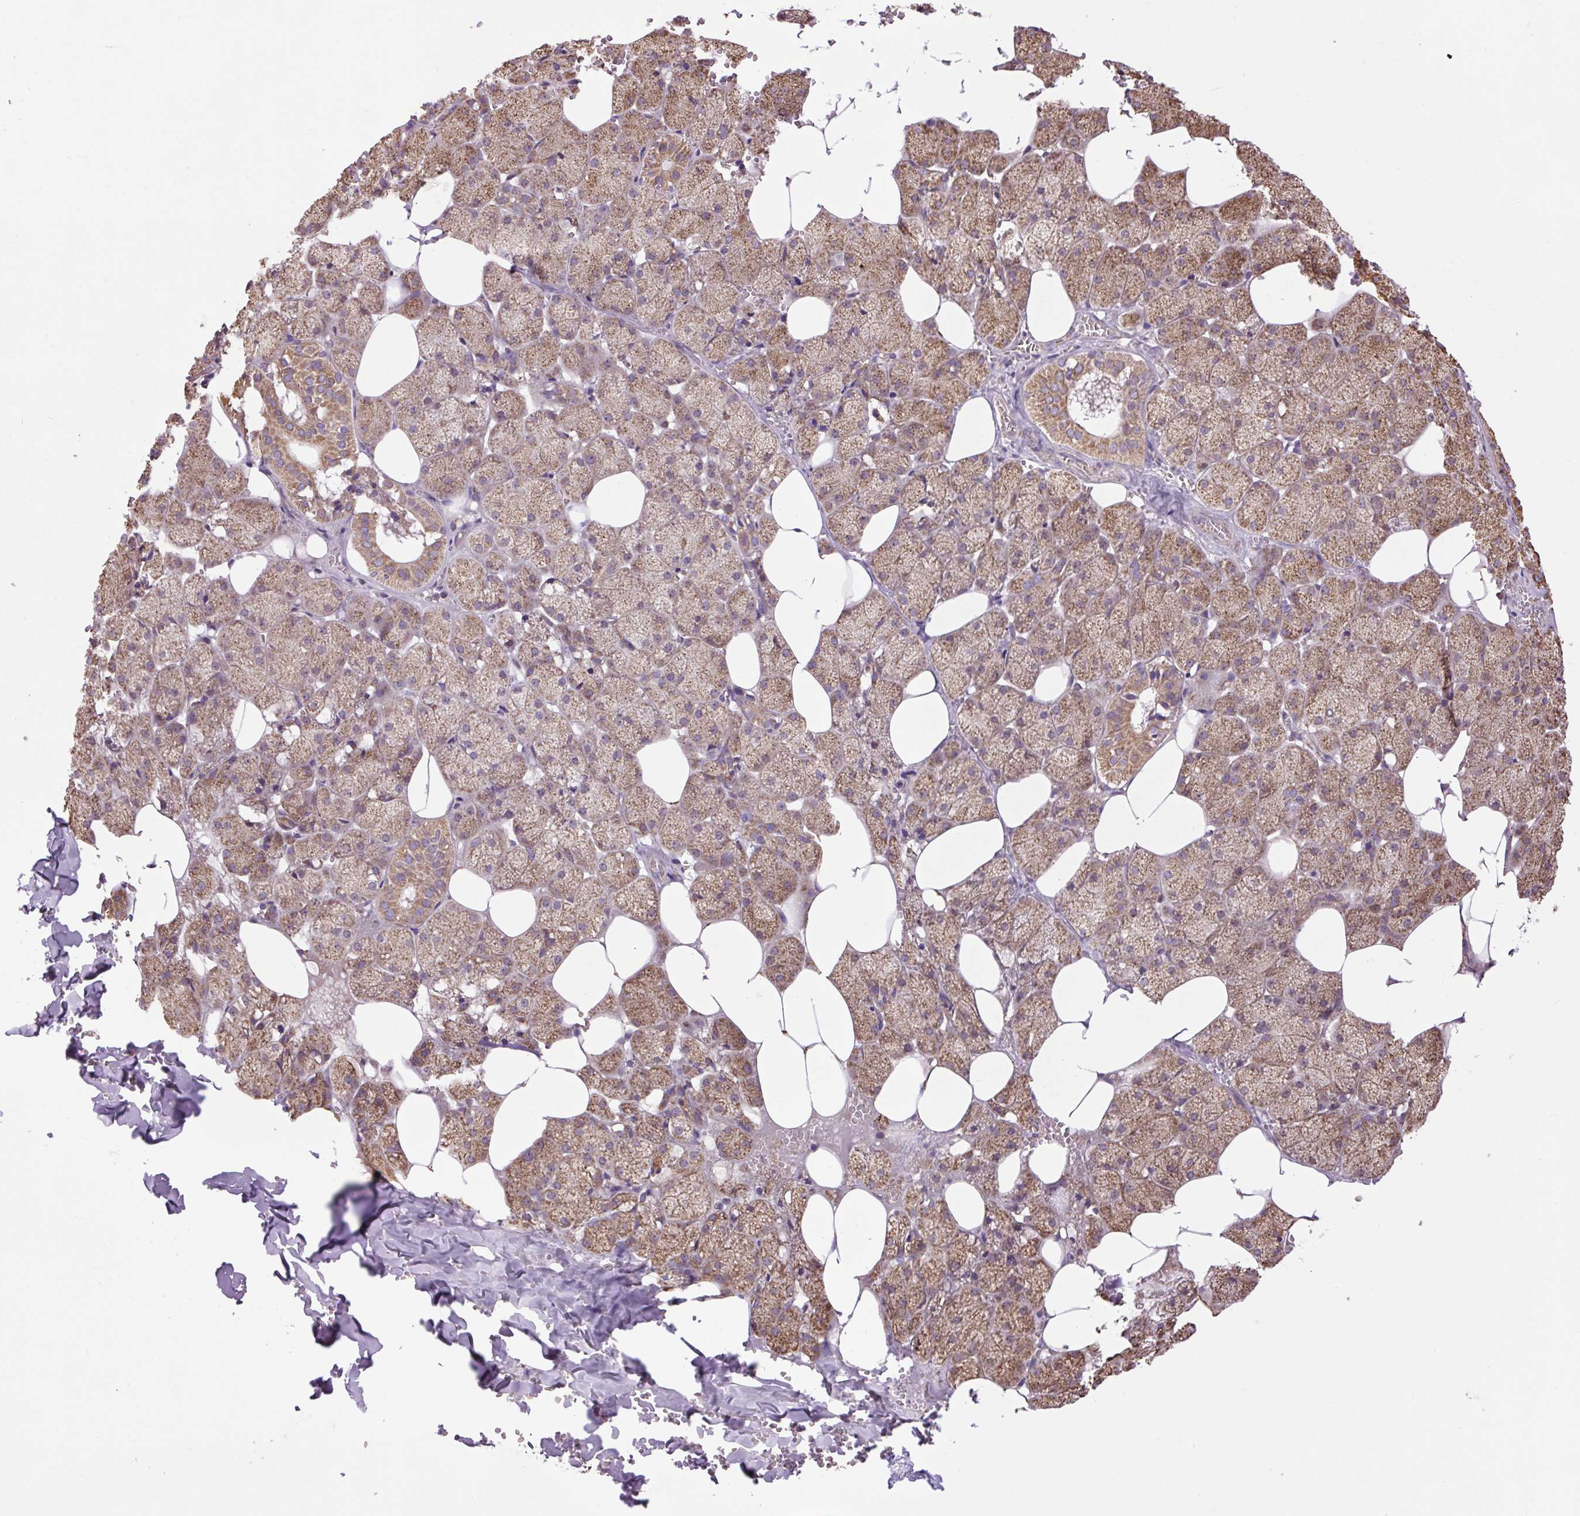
{"staining": {"intensity": "moderate", "quantity": ">75%", "location": "cytoplasmic/membranous,nuclear"}, "tissue": "salivary gland", "cell_type": "Glandular cells", "image_type": "normal", "snomed": [{"axis": "morphology", "description": "Normal tissue, NOS"}, {"axis": "topography", "description": "Salivary gland"}, {"axis": "topography", "description": "Peripheral nerve tissue"}], "caption": "This is an image of IHC staining of unremarkable salivary gland, which shows moderate positivity in the cytoplasmic/membranous,nuclear of glandular cells.", "gene": "PLCG1", "patient": {"sex": "male", "age": 38}}